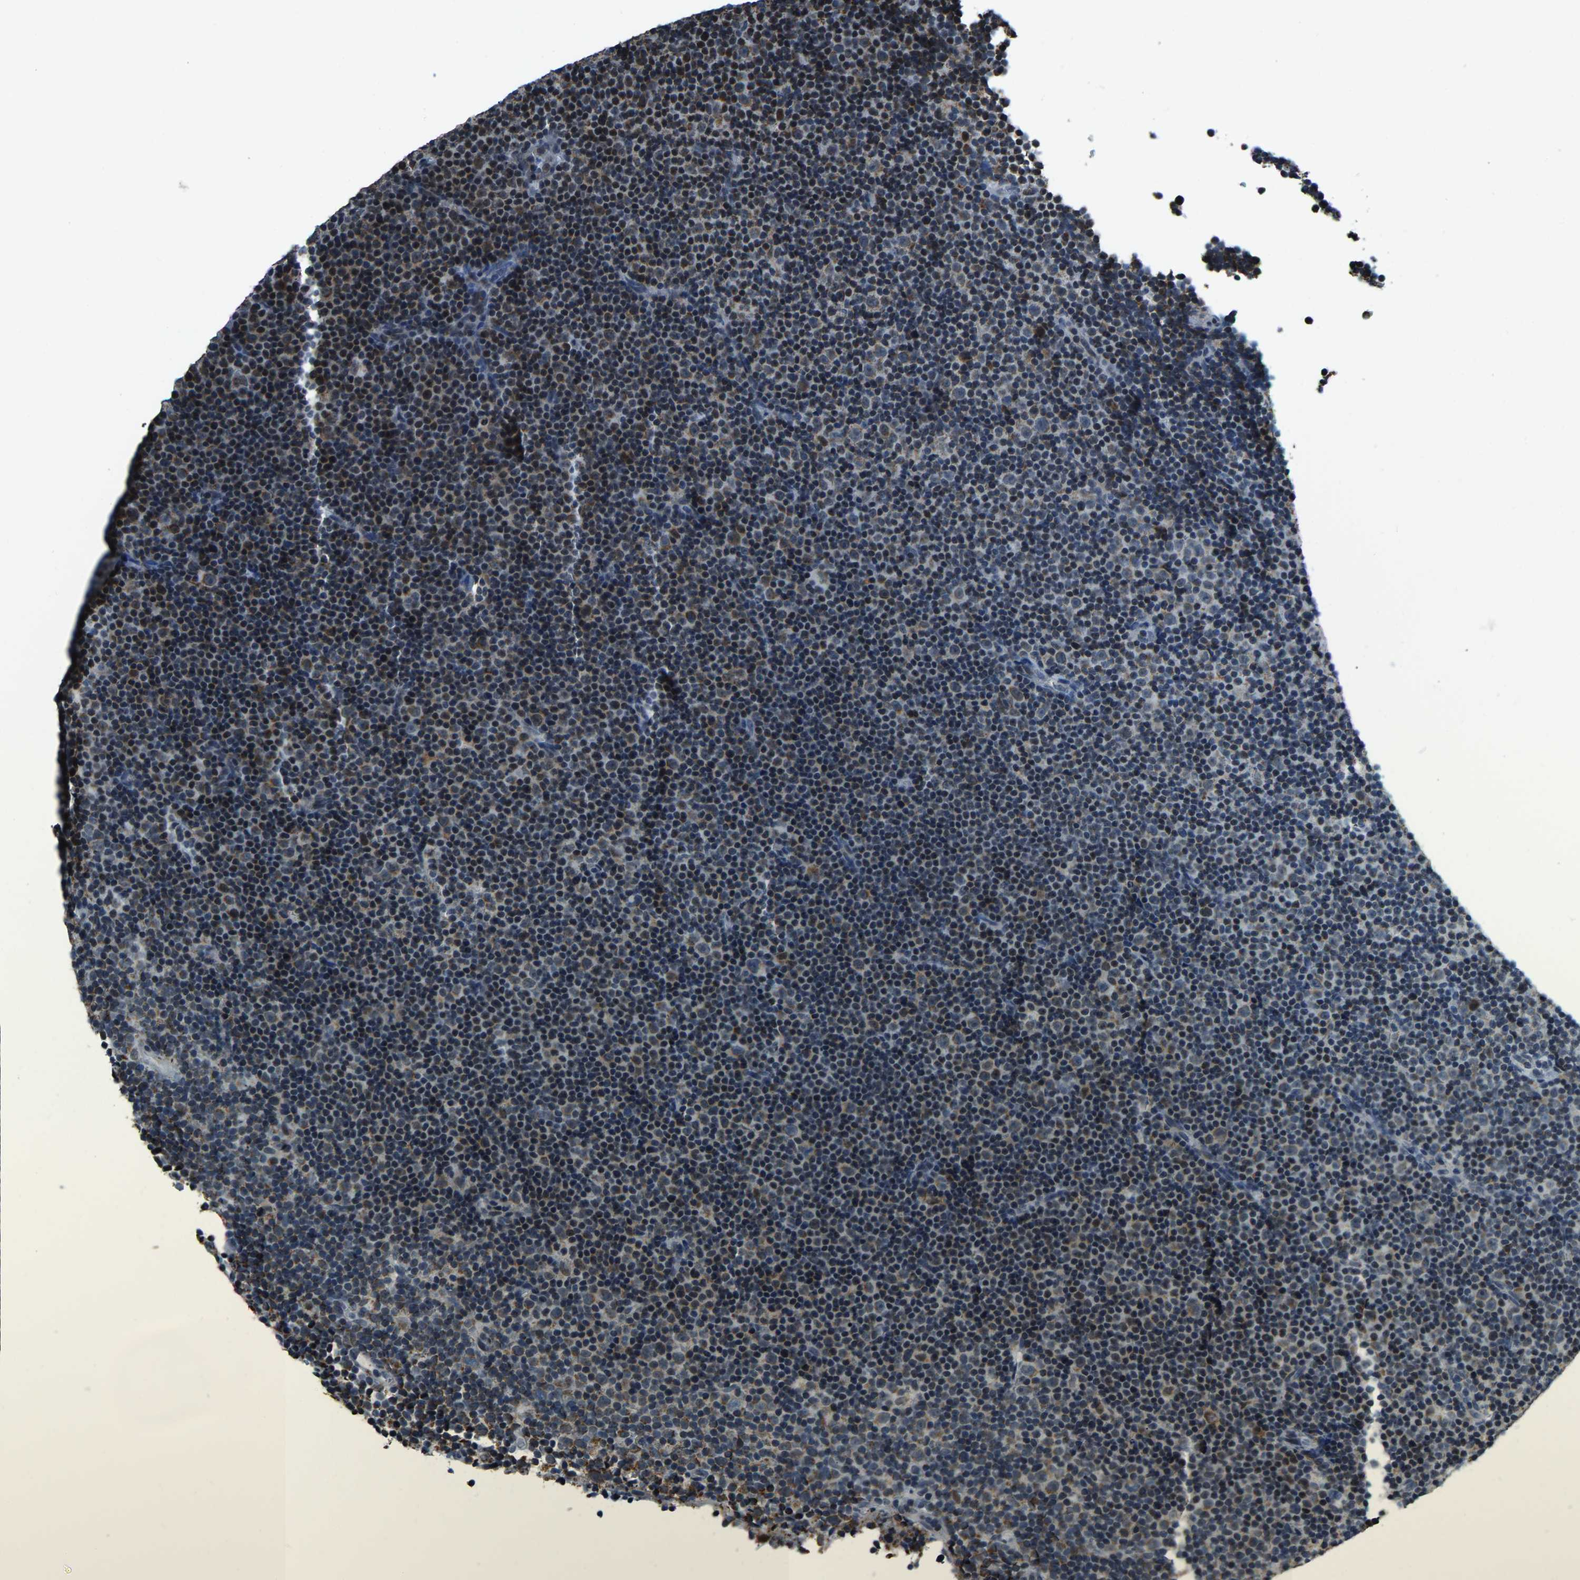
{"staining": {"intensity": "weak", "quantity": "25%-75%", "location": "cytoplasmic/membranous"}, "tissue": "lymphoma", "cell_type": "Tumor cells", "image_type": "cancer", "snomed": [{"axis": "morphology", "description": "Malignant lymphoma, non-Hodgkin's type, Low grade"}, {"axis": "topography", "description": "Lymph node"}], "caption": "DAB (3,3'-diaminobenzidine) immunohistochemical staining of human low-grade malignant lymphoma, non-Hodgkin's type demonstrates weak cytoplasmic/membranous protein positivity in about 25%-75% of tumor cells. (DAB (3,3'-diaminobenzidine) IHC with brightfield microscopy, high magnification).", "gene": "RBM33", "patient": {"sex": "female", "age": 67}}